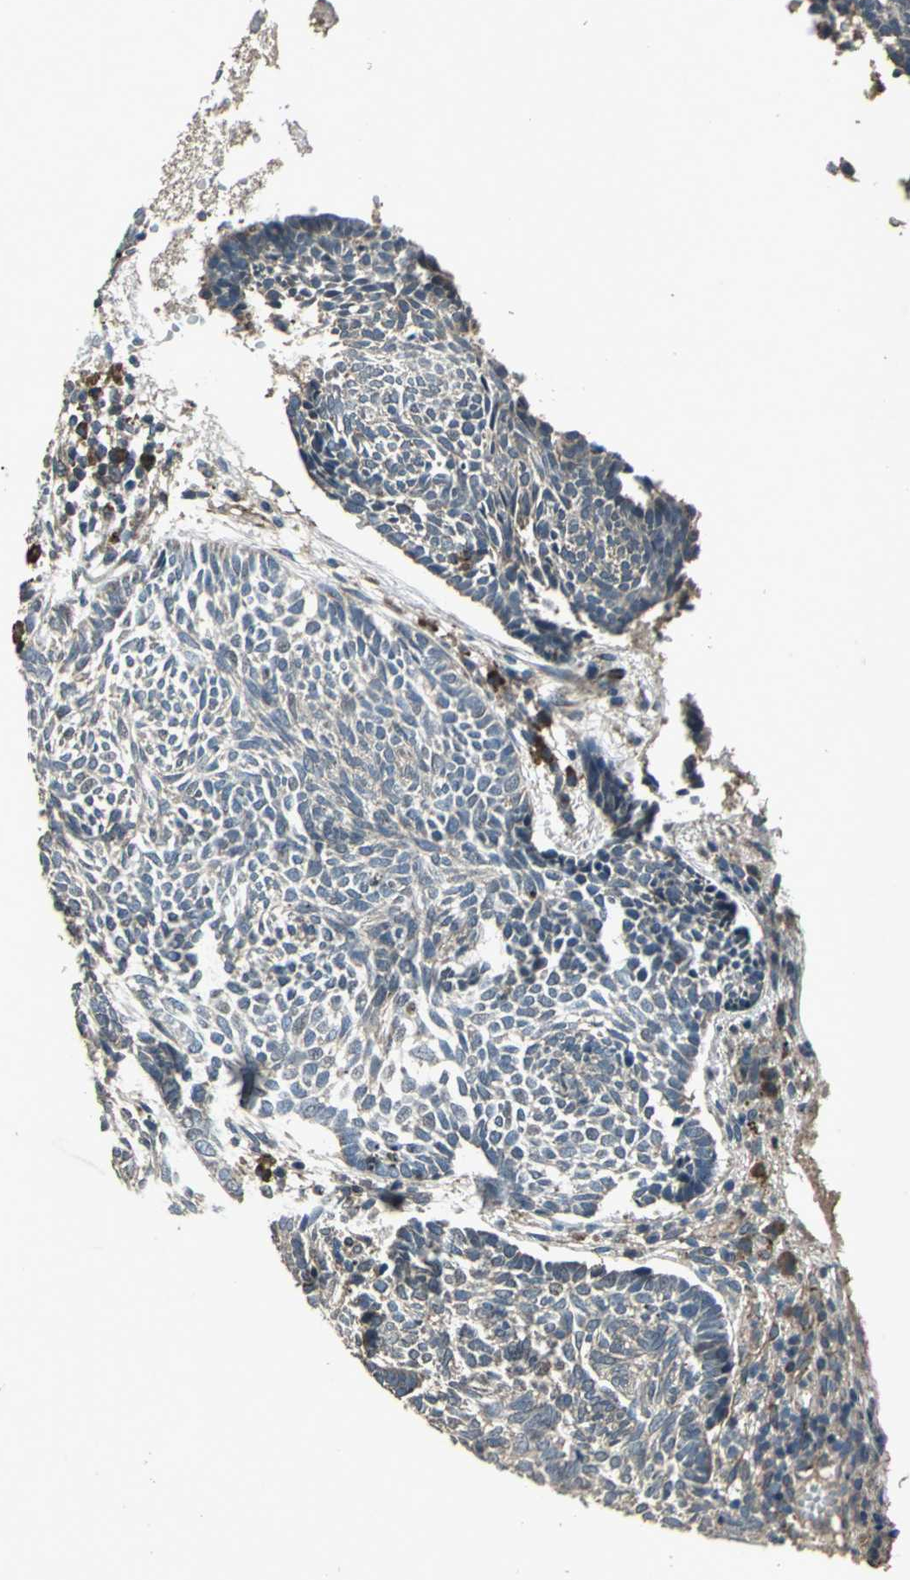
{"staining": {"intensity": "weak", "quantity": "25%-75%", "location": "cytoplasmic/membranous"}, "tissue": "skin cancer", "cell_type": "Tumor cells", "image_type": "cancer", "snomed": [{"axis": "morphology", "description": "Normal tissue, NOS"}, {"axis": "morphology", "description": "Basal cell carcinoma"}, {"axis": "topography", "description": "Skin"}], "caption": "Immunohistochemistry image of basal cell carcinoma (skin) stained for a protein (brown), which exhibits low levels of weak cytoplasmic/membranous staining in about 25%-75% of tumor cells.", "gene": "SEPTIN4", "patient": {"sex": "male", "age": 87}}